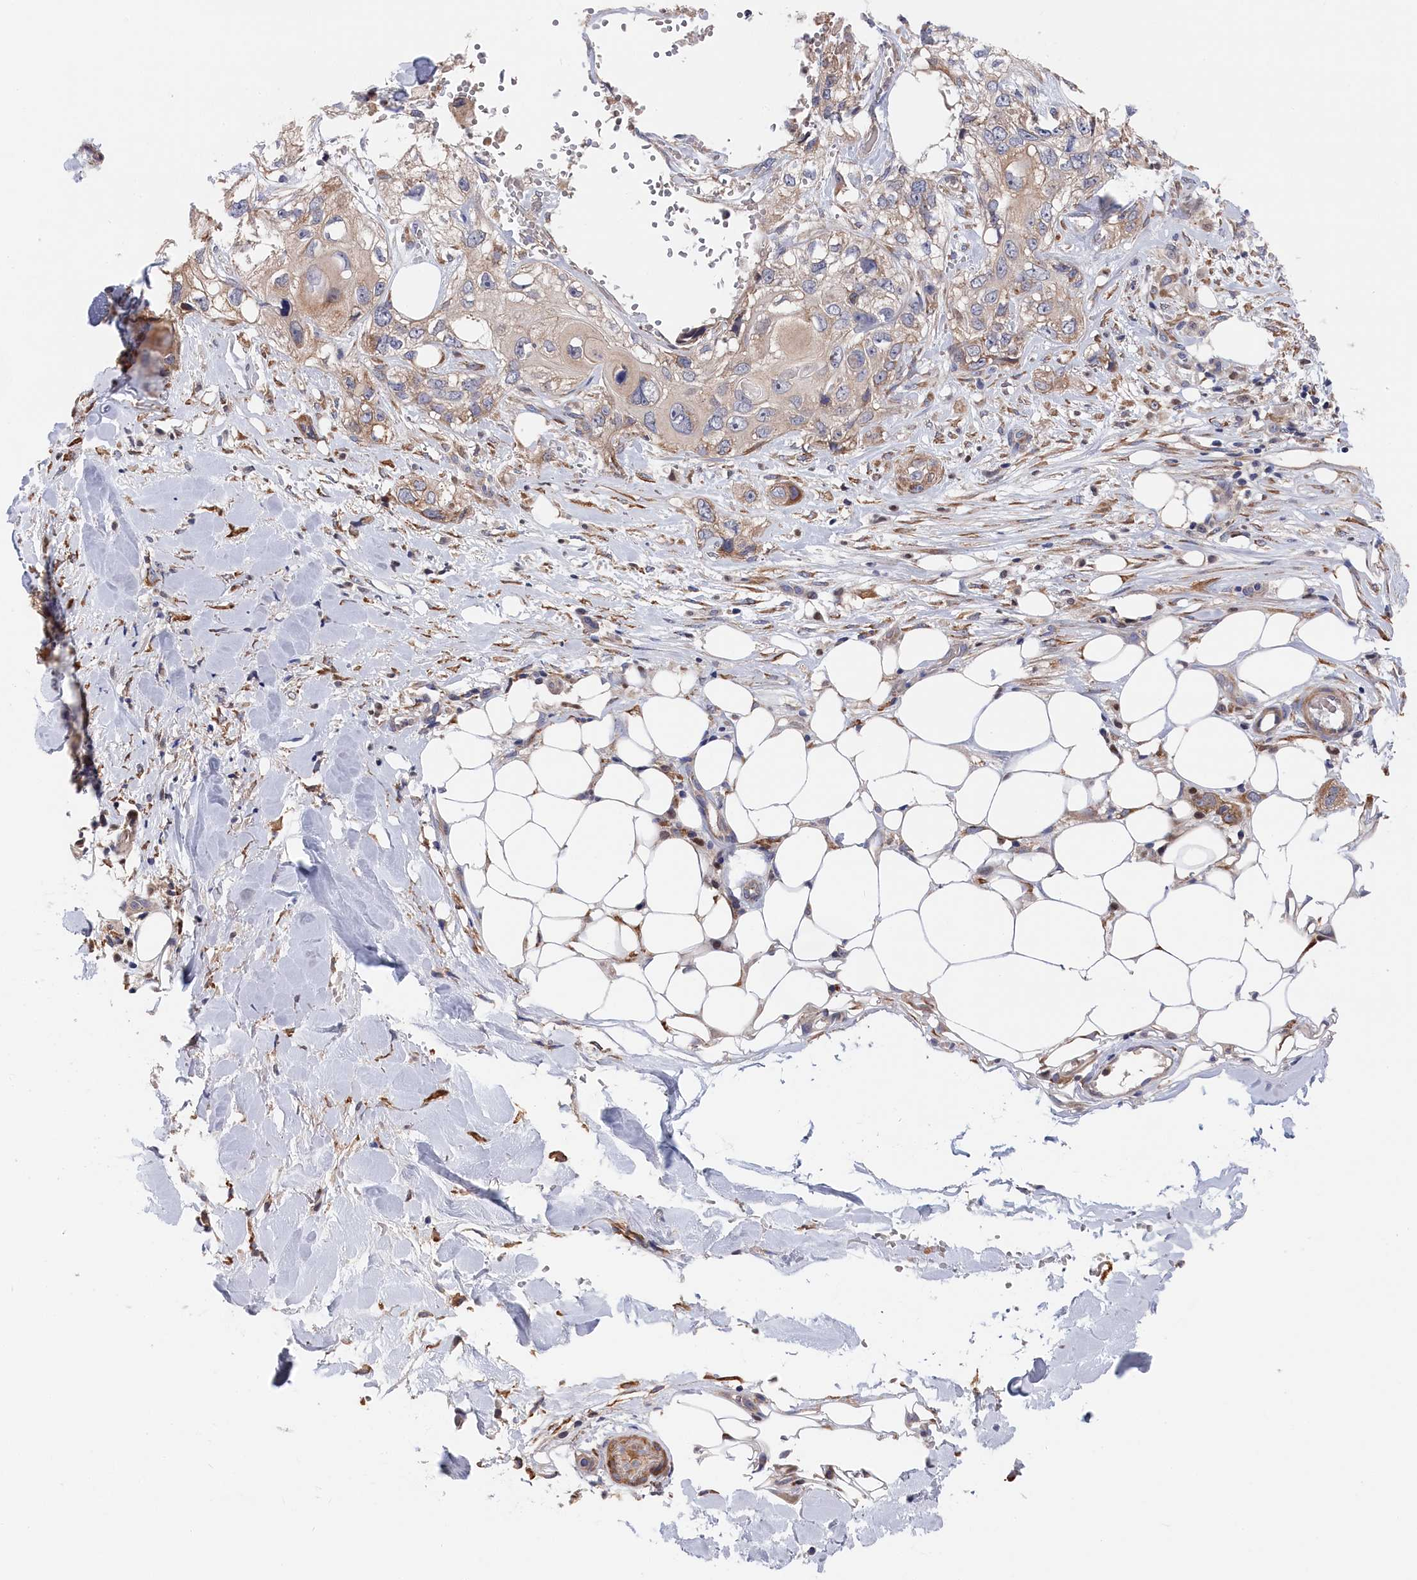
{"staining": {"intensity": "moderate", "quantity": "<25%", "location": "cytoplasmic/membranous"}, "tissue": "skin cancer", "cell_type": "Tumor cells", "image_type": "cancer", "snomed": [{"axis": "morphology", "description": "Normal tissue, NOS"}, {"axis": "morphology", "description": "Squamous cell carcinoma, NOS"}, {"axis": "topography", "description": "Skin"}], "caption": "Immunohistochemistry (IHC) image of skin cancer stained for a protein (brown), which demonstrates low levels of moderate cytoplasmic/membranous expression in approximately <25% of tumor cells.", "gene": "CYB5D2", "patient": {"sex": "male", "age": 72}}